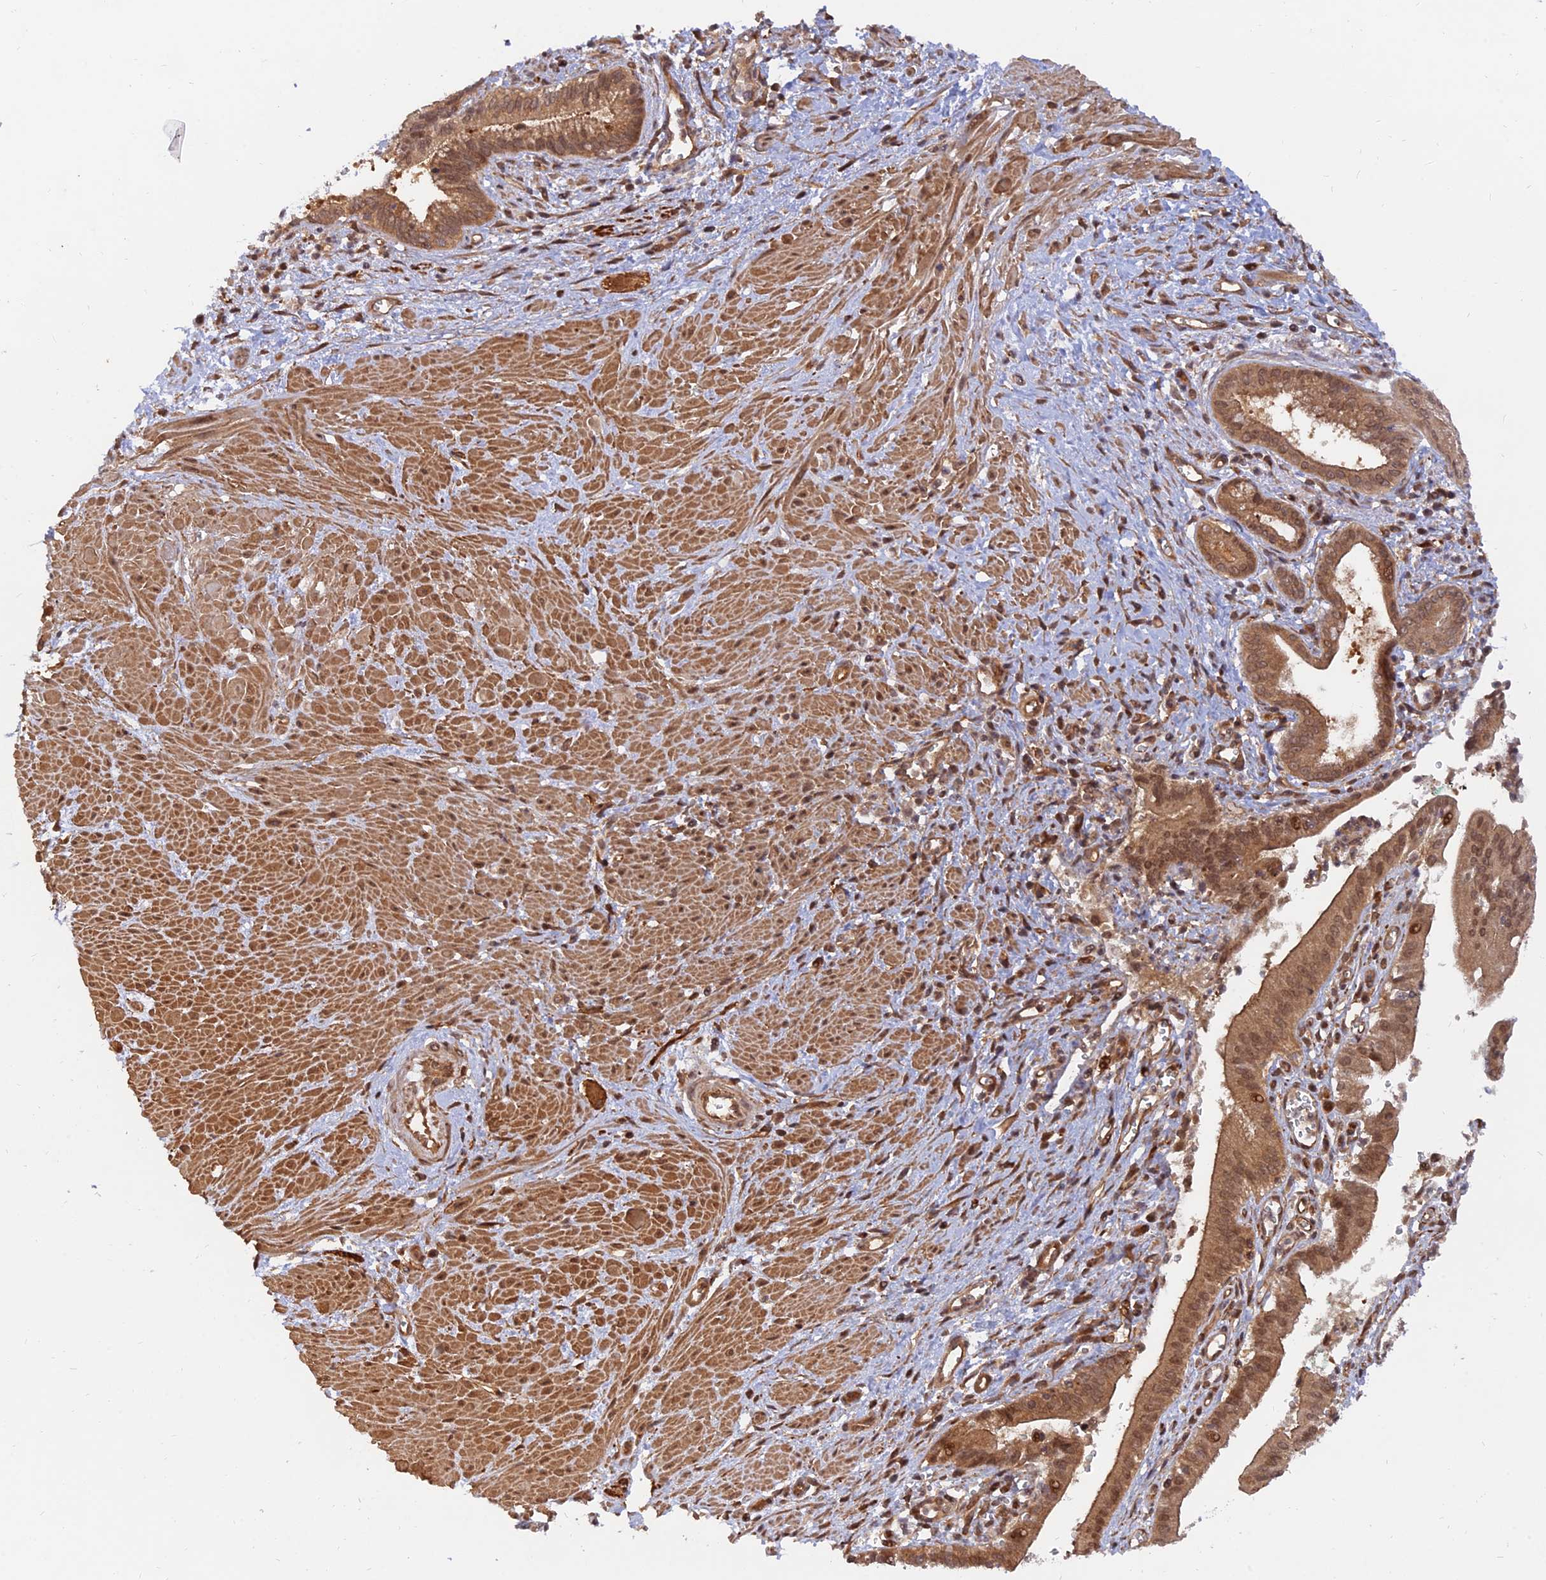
{"staining": {"intensity": "moderate", "quantity": ">75%", "location": "cytoplasmic/membranous,nuclear"}, "tissue": "pancreatic cancer", "cell_type": "Tumor cells", "image_type": "cancer", "snomed": [{"axis": "morphology", "description": "Adenocarcinoma, NOS"}, {"axis": "topography", "description": "Pancreas"}], "caption": "Pancreatic adenocarcinoma stained for a protein exhibits moderate cytoplasmic/membranous and nuclear positivity in tumor cells. (brown staining indicates protein expression, while blue staining denotes nuclei).", "gene": "WDR41", "patient": {"sex": "male", "age": 78}}